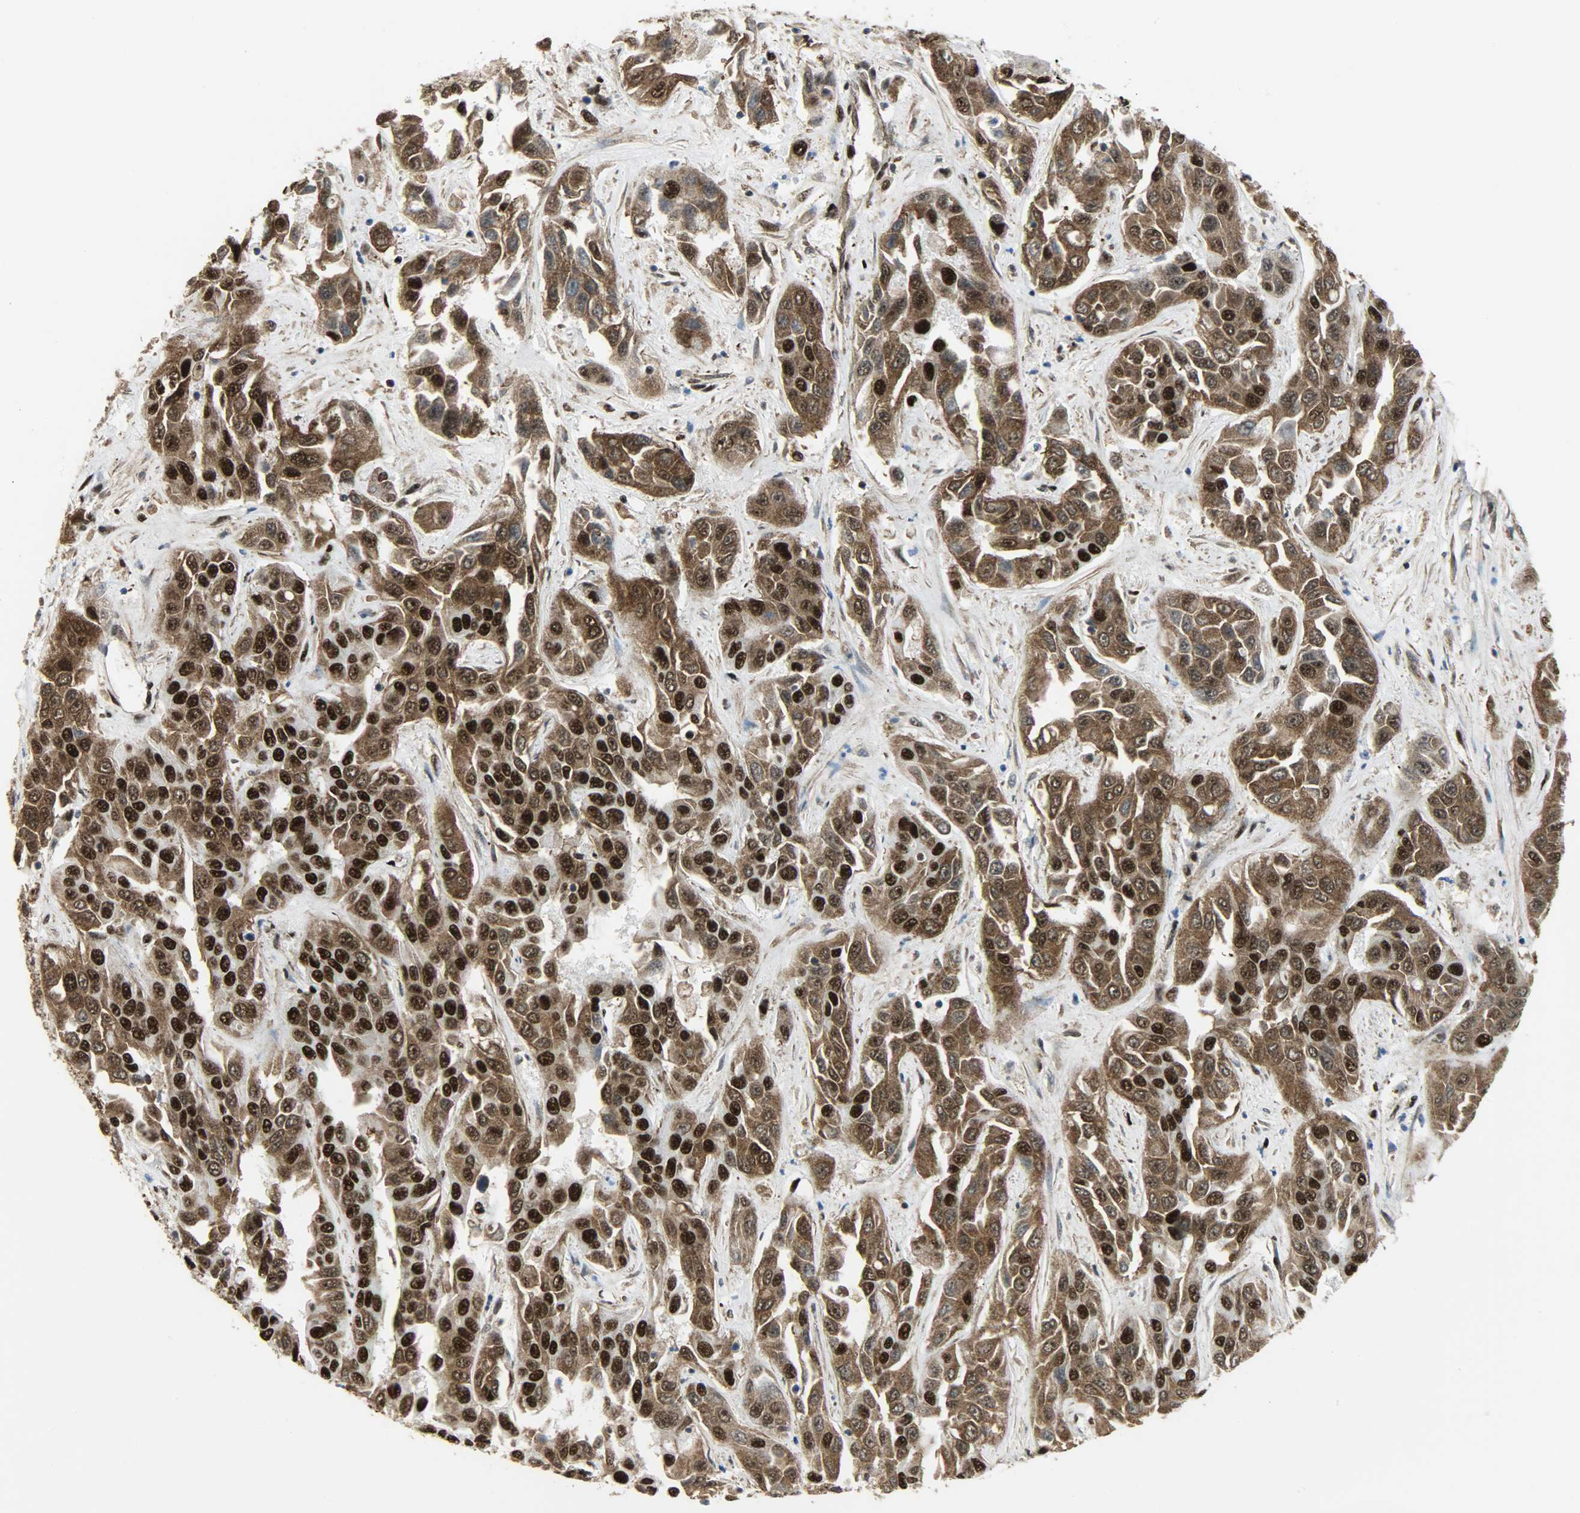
{"staining": {"intensity": "strong", "quantity": ">75%", "location": "cytoplasmic/membranous,nuclear"}, "tissue": "liver cancer", "cell_type": "Tumor cells", "image_type": "cancer", "snomed": [{"axis": "morphology", "description": "Cholangiocarcinoma"}, {"axis": "topography", "description": "Liver"}], "caption": "Strong cytoplasmic/membranous and nuclear staining is appreciated in approximately >75% of tumor cells in liver cancer (cholangiocarcinoma).", "gene": "SSB", "patient": {"sex": "female", "age": 52}}